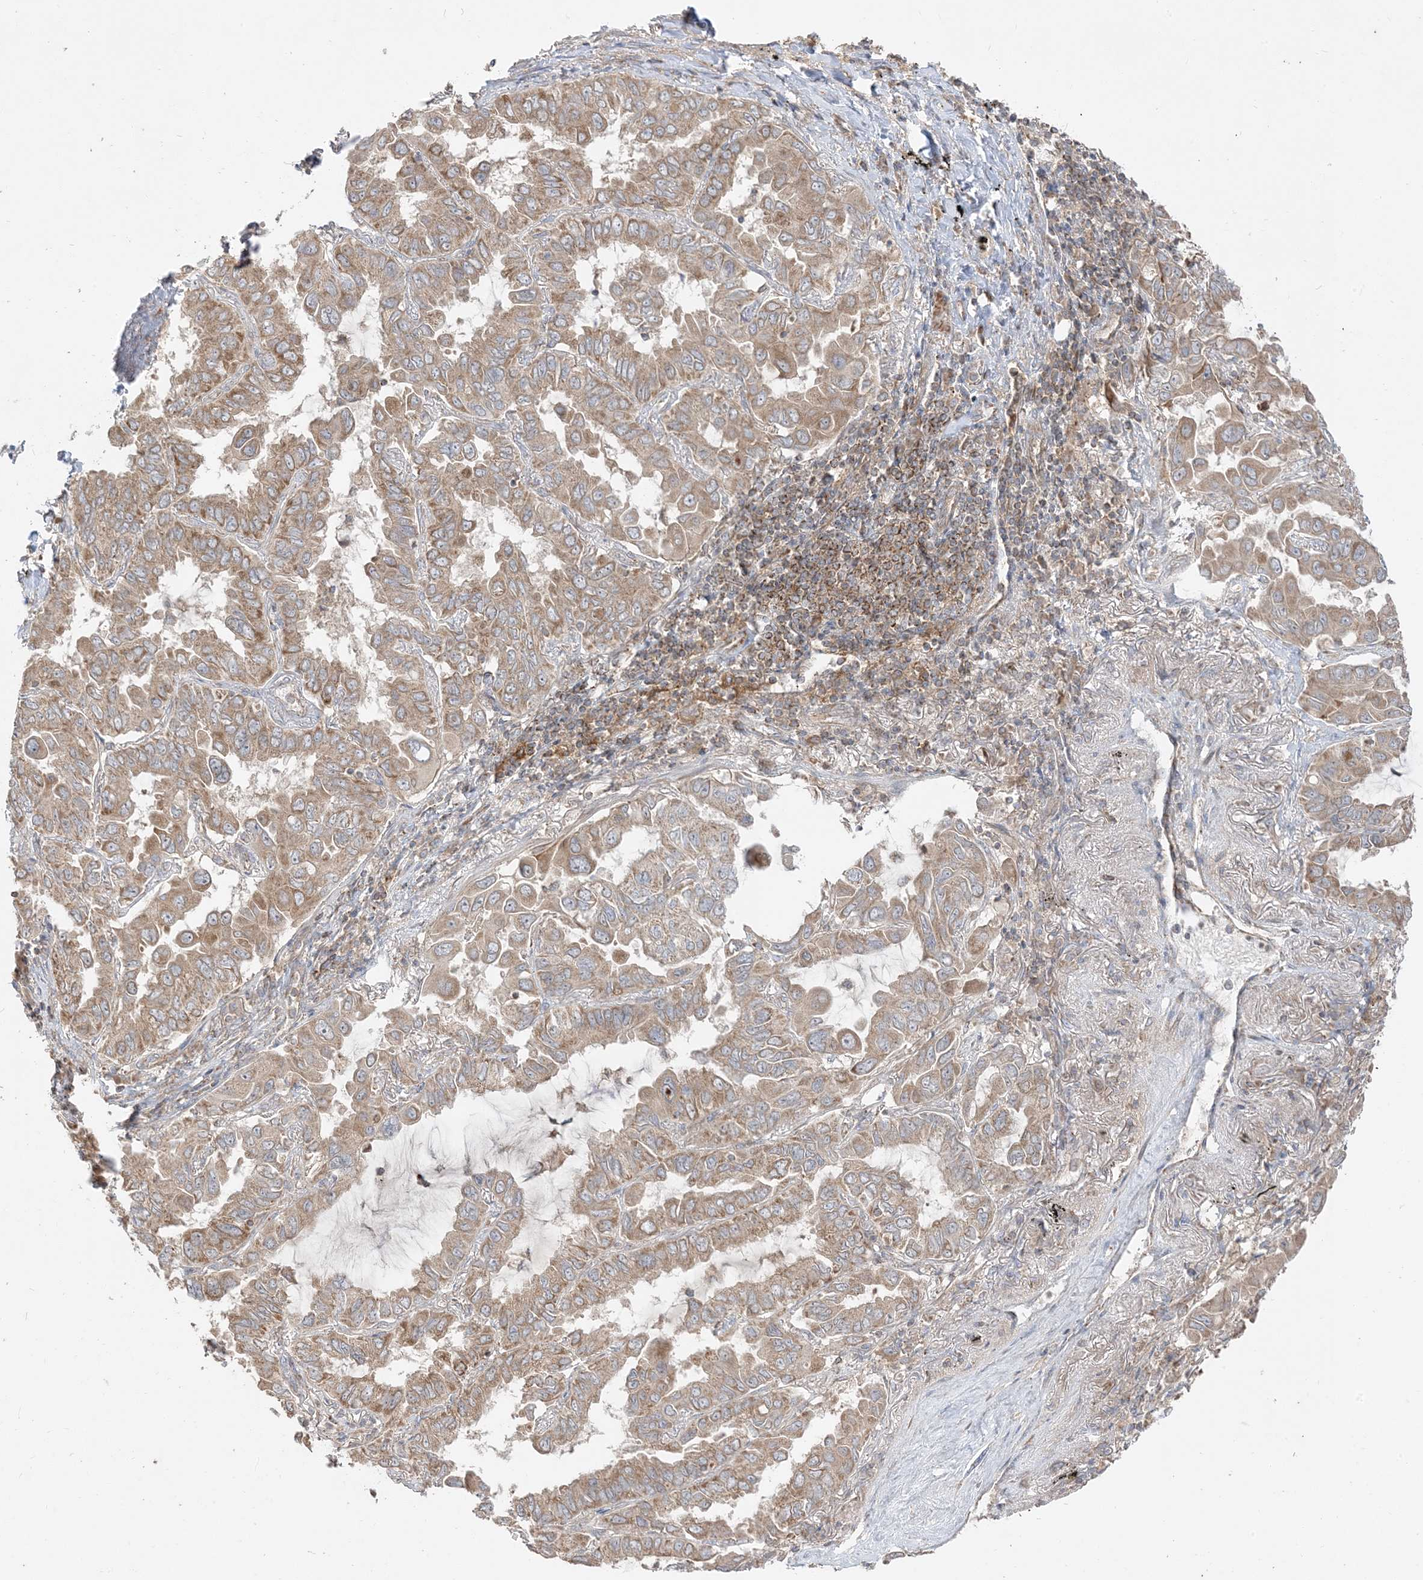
{"staining": {"intensity": "moderate", "quantity": ">75%", "location": "cytoplasmic/membranous"}, "tissue": "lung cancer", "cell_type": "Tumor cells", "image_type": "cancer", "snomed": [{"axis": "morphology", "description": "Adenocarcinoma, NOS"}, {"axis": "topography", "description": "Lung"}], "caption": "Immunohistochemical staining of lung adenocarcinoma demonstrates medium levels of moderate cytoplasmic/membranous staining in about >75% of tumor cells.", "gene": "AARS2", "patient": {"sex": "male", "age": 64}}